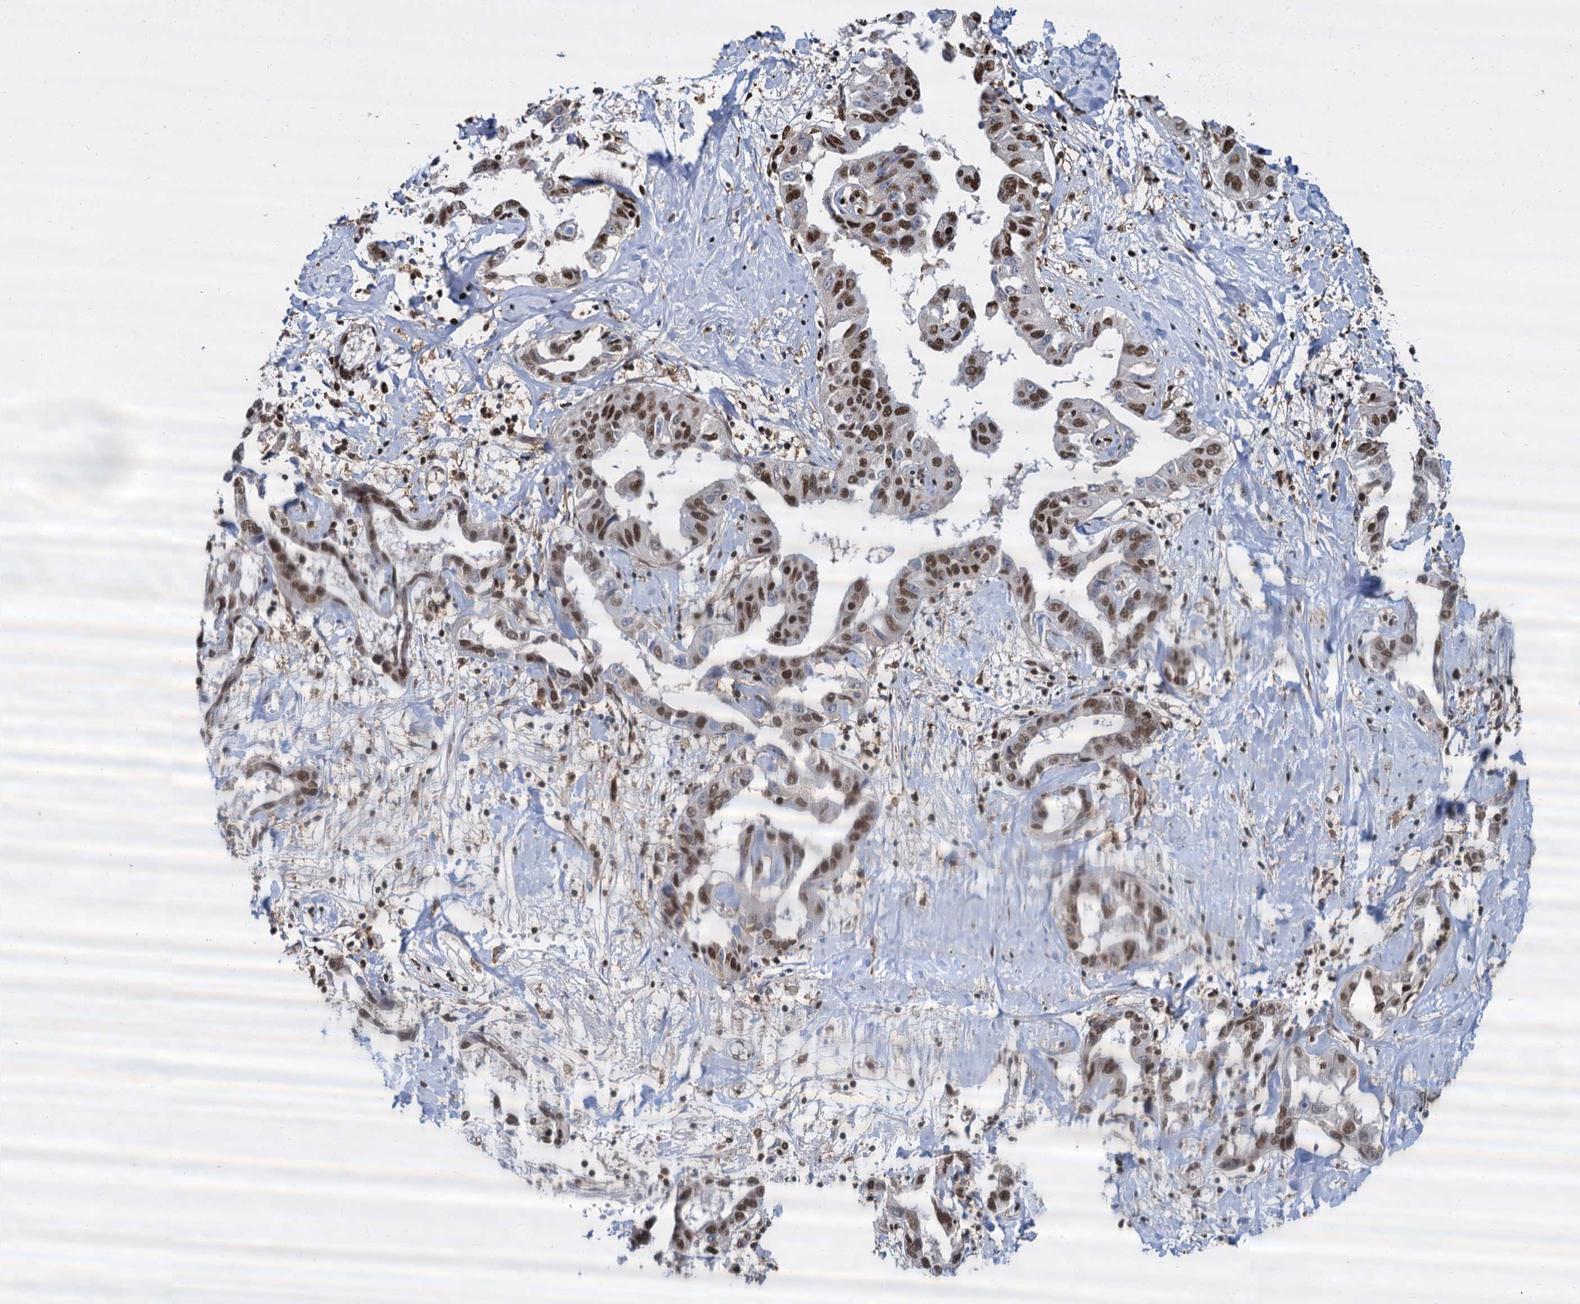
{"staining": {"intensity": "moderate", "quantity": ">75%", "location": "nuclear"}, "tissue": "liver cancer", "cell_type": "Tumor cells", "image_type": "cancer", "snomed": [{"axis": "morphology", "description": "Cholangiocarcinoma"}, {"axis": "topography", "description": "Liver"}], "caption": "Liver cholangiocarcinoma stained with DAB (3,3'-diaminobenzidine) IHC demonstrates medium levels of moderate nuclear positivity in about >75% of tumor cells.", "gene": "DCPS", "patient": {"sex": "male", "age": 59}}